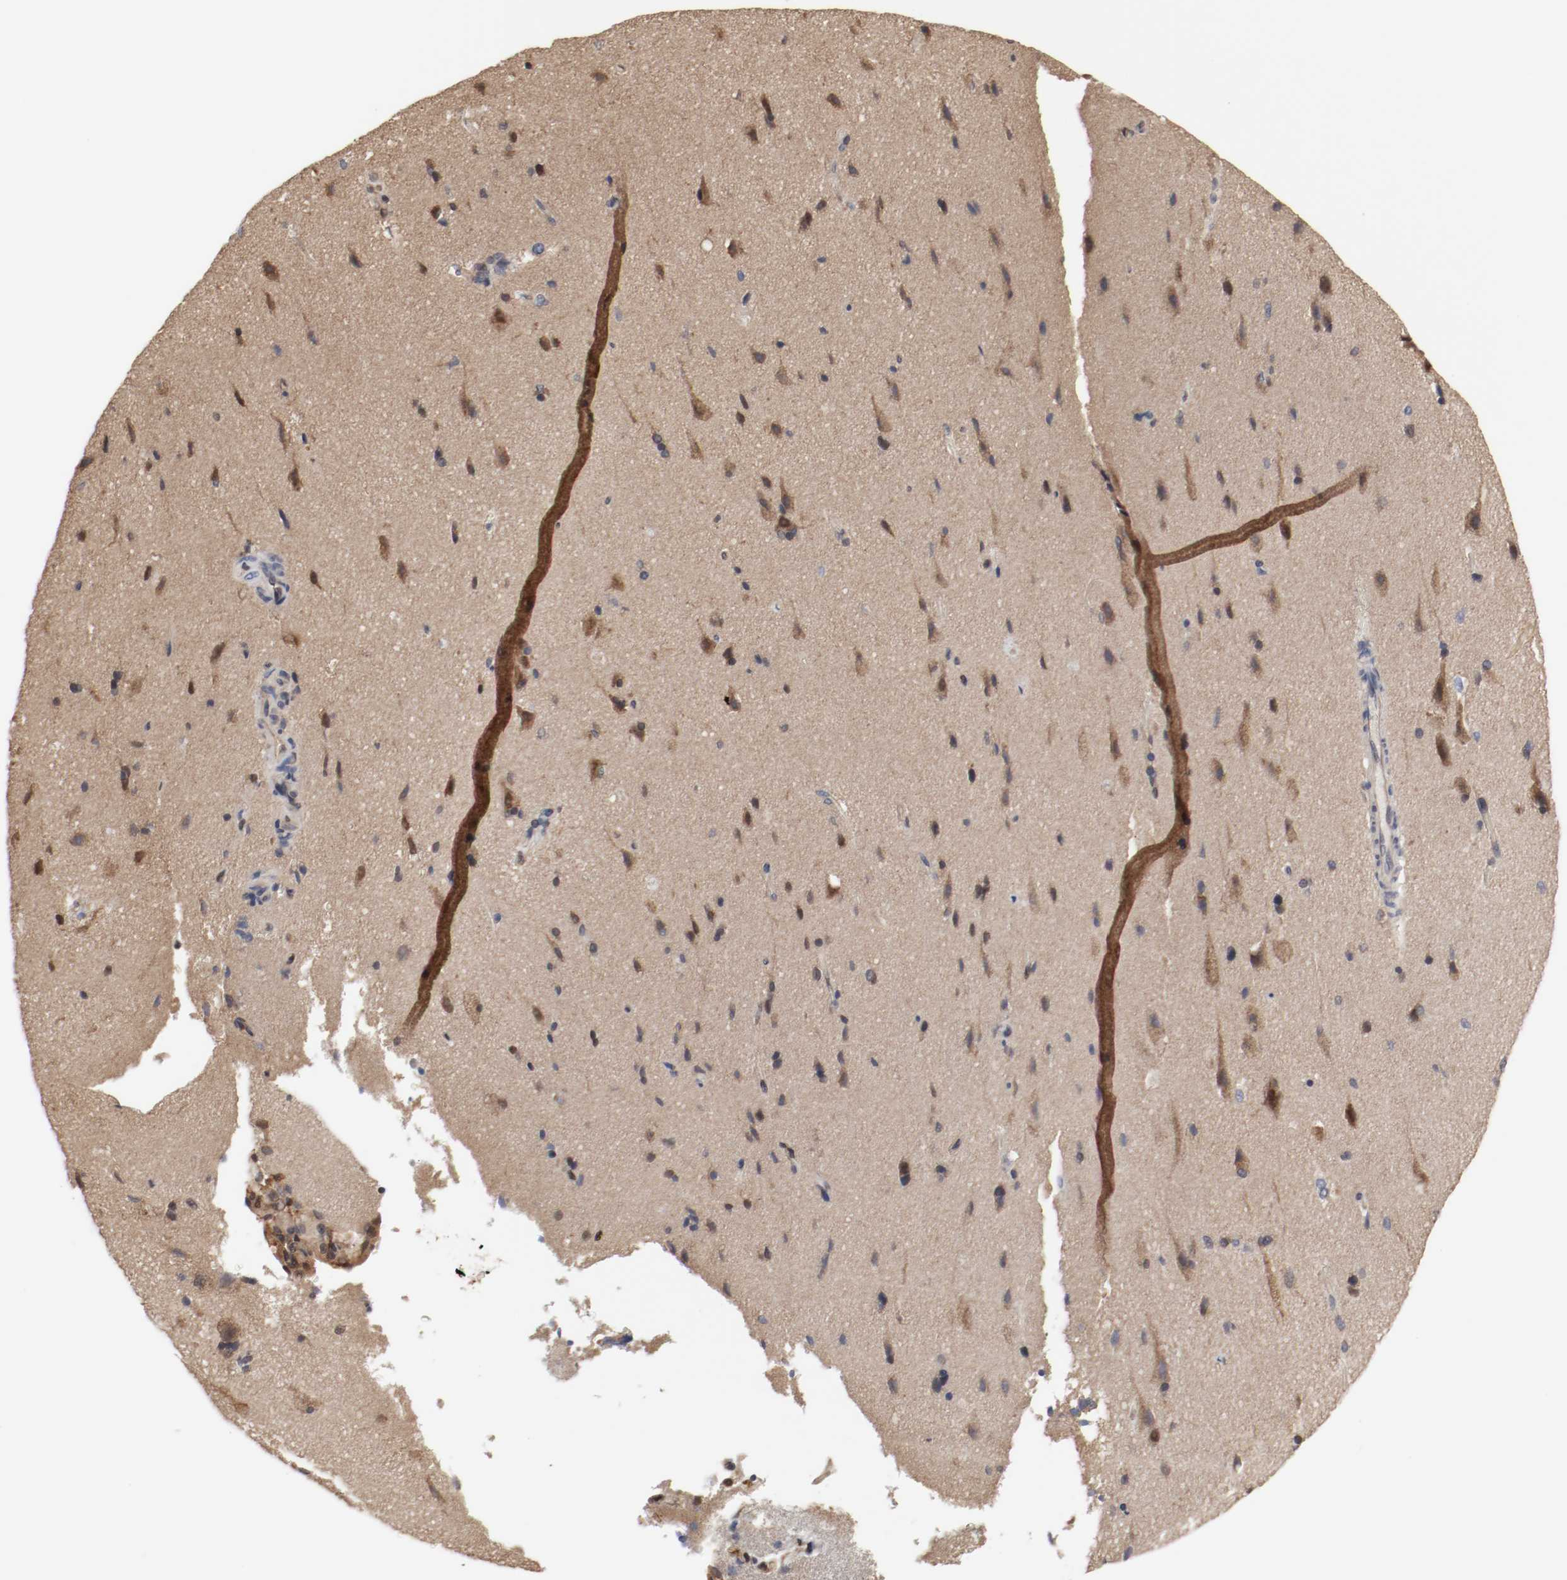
{"staining": {"intensity": "moderate", "quantity": ">75%", "location": "cytoplasmic/membranous"}, "tissue": "cerebral cortex", "cell_type": "Endothelial cells", "image_type": "normal", "snomed": [{"axis": "morphology", "description": "Normal tissue, NOS"}, {"axis": "topography", "description": "Cerebral cortex"}], "caption": "Approximately >75% of endothelial cells in benign human cerebral cortex reveal moderate cytoplasmic/membranous protein positivity as visualized by brown immunohistochemical staining.", "gene": "AFG3L2", "patient": {"sex": "male", "age": 62}}